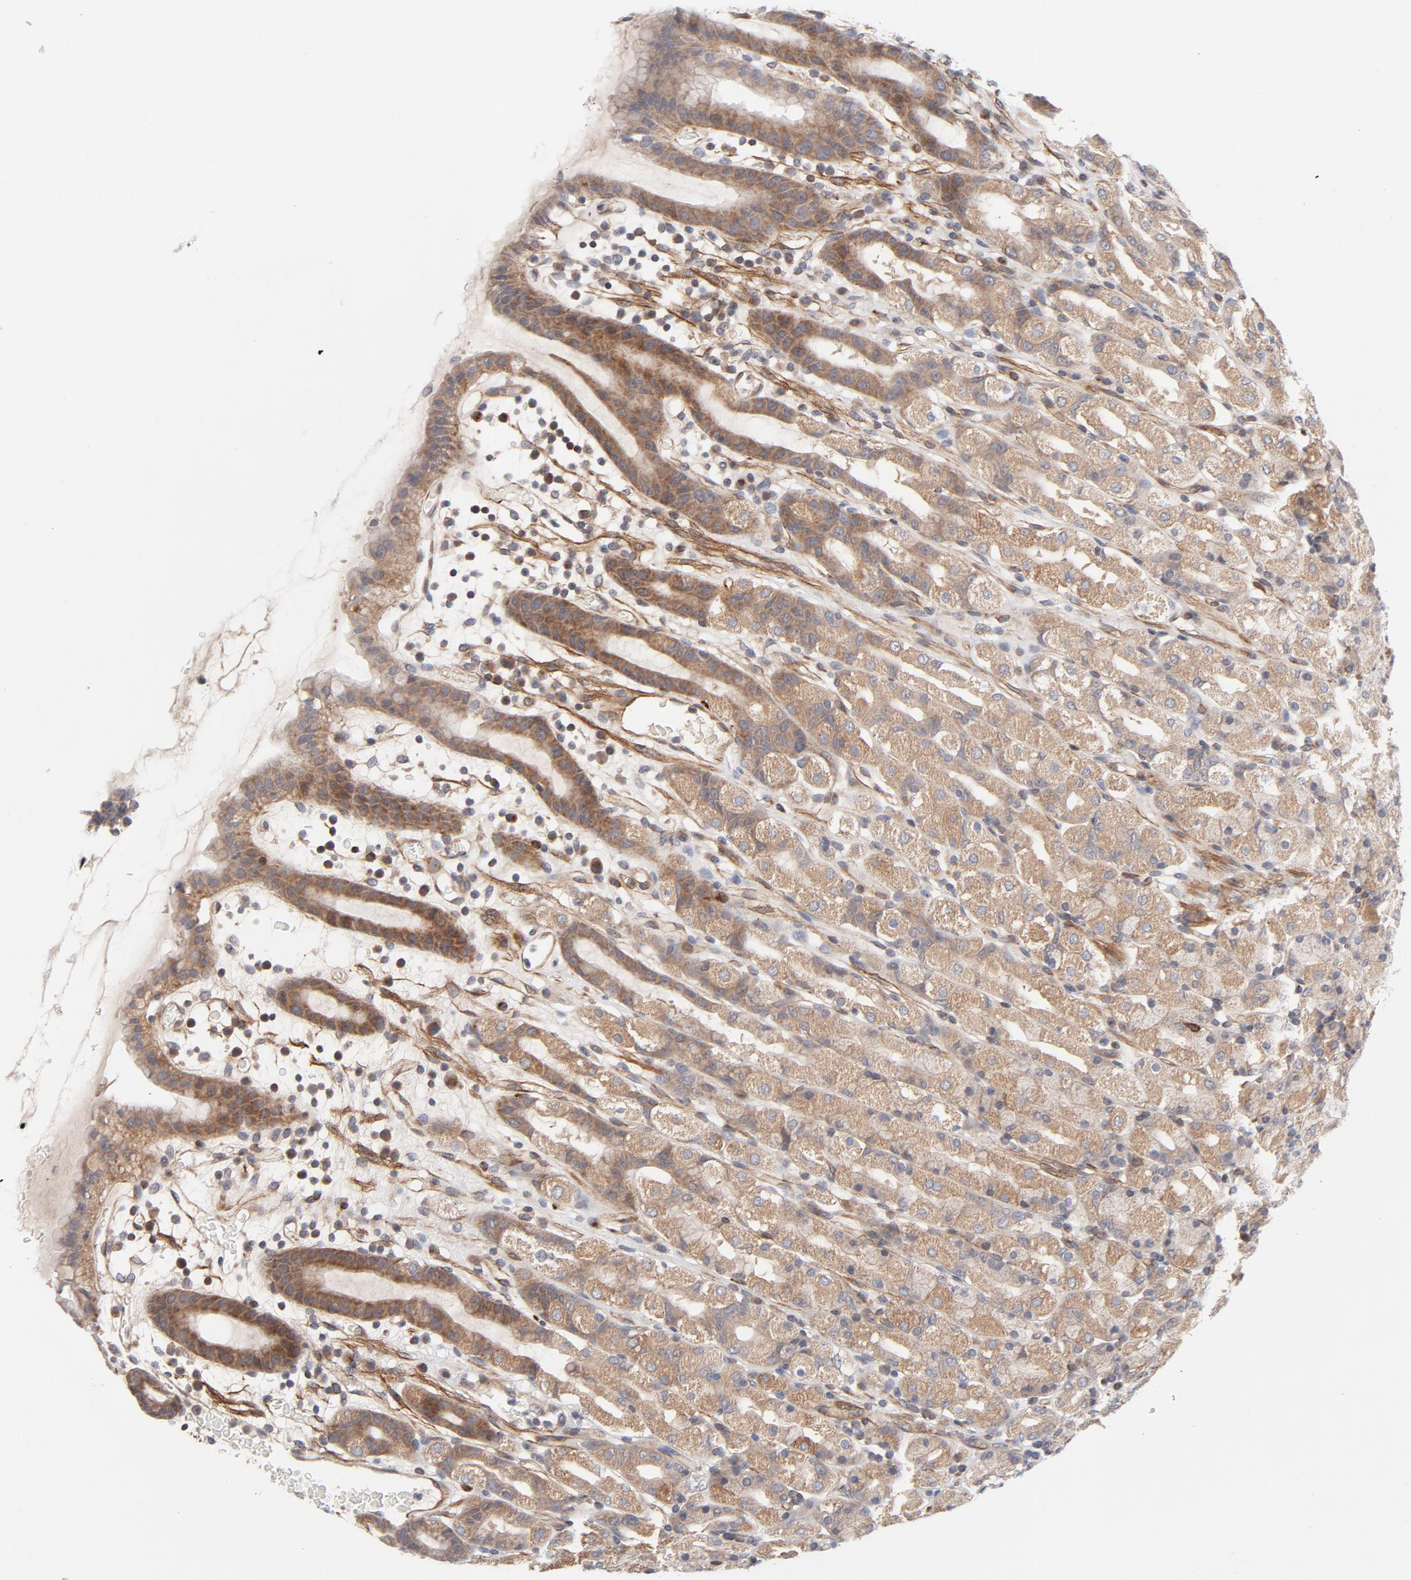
{"staining": {"intensity": "moderate", "quantity": ">75%", "location": "cytoplasmic/membranous"}, "tissue": "stomach", "cell_type": "Glandular cells", "image_type": "normal", "snomed": [{"axis": "morphology", "description": "Normal tissue, NOS"}, {"axis": "topography", "description": "Stomach, upper"}], "caption": "Moderate cytoplasmic/membranous protein positivity is identified in about >75% of glandular cells in stomach.", "gene": "DNAAF2", "patient": {"sex": "male", "age": 68}}